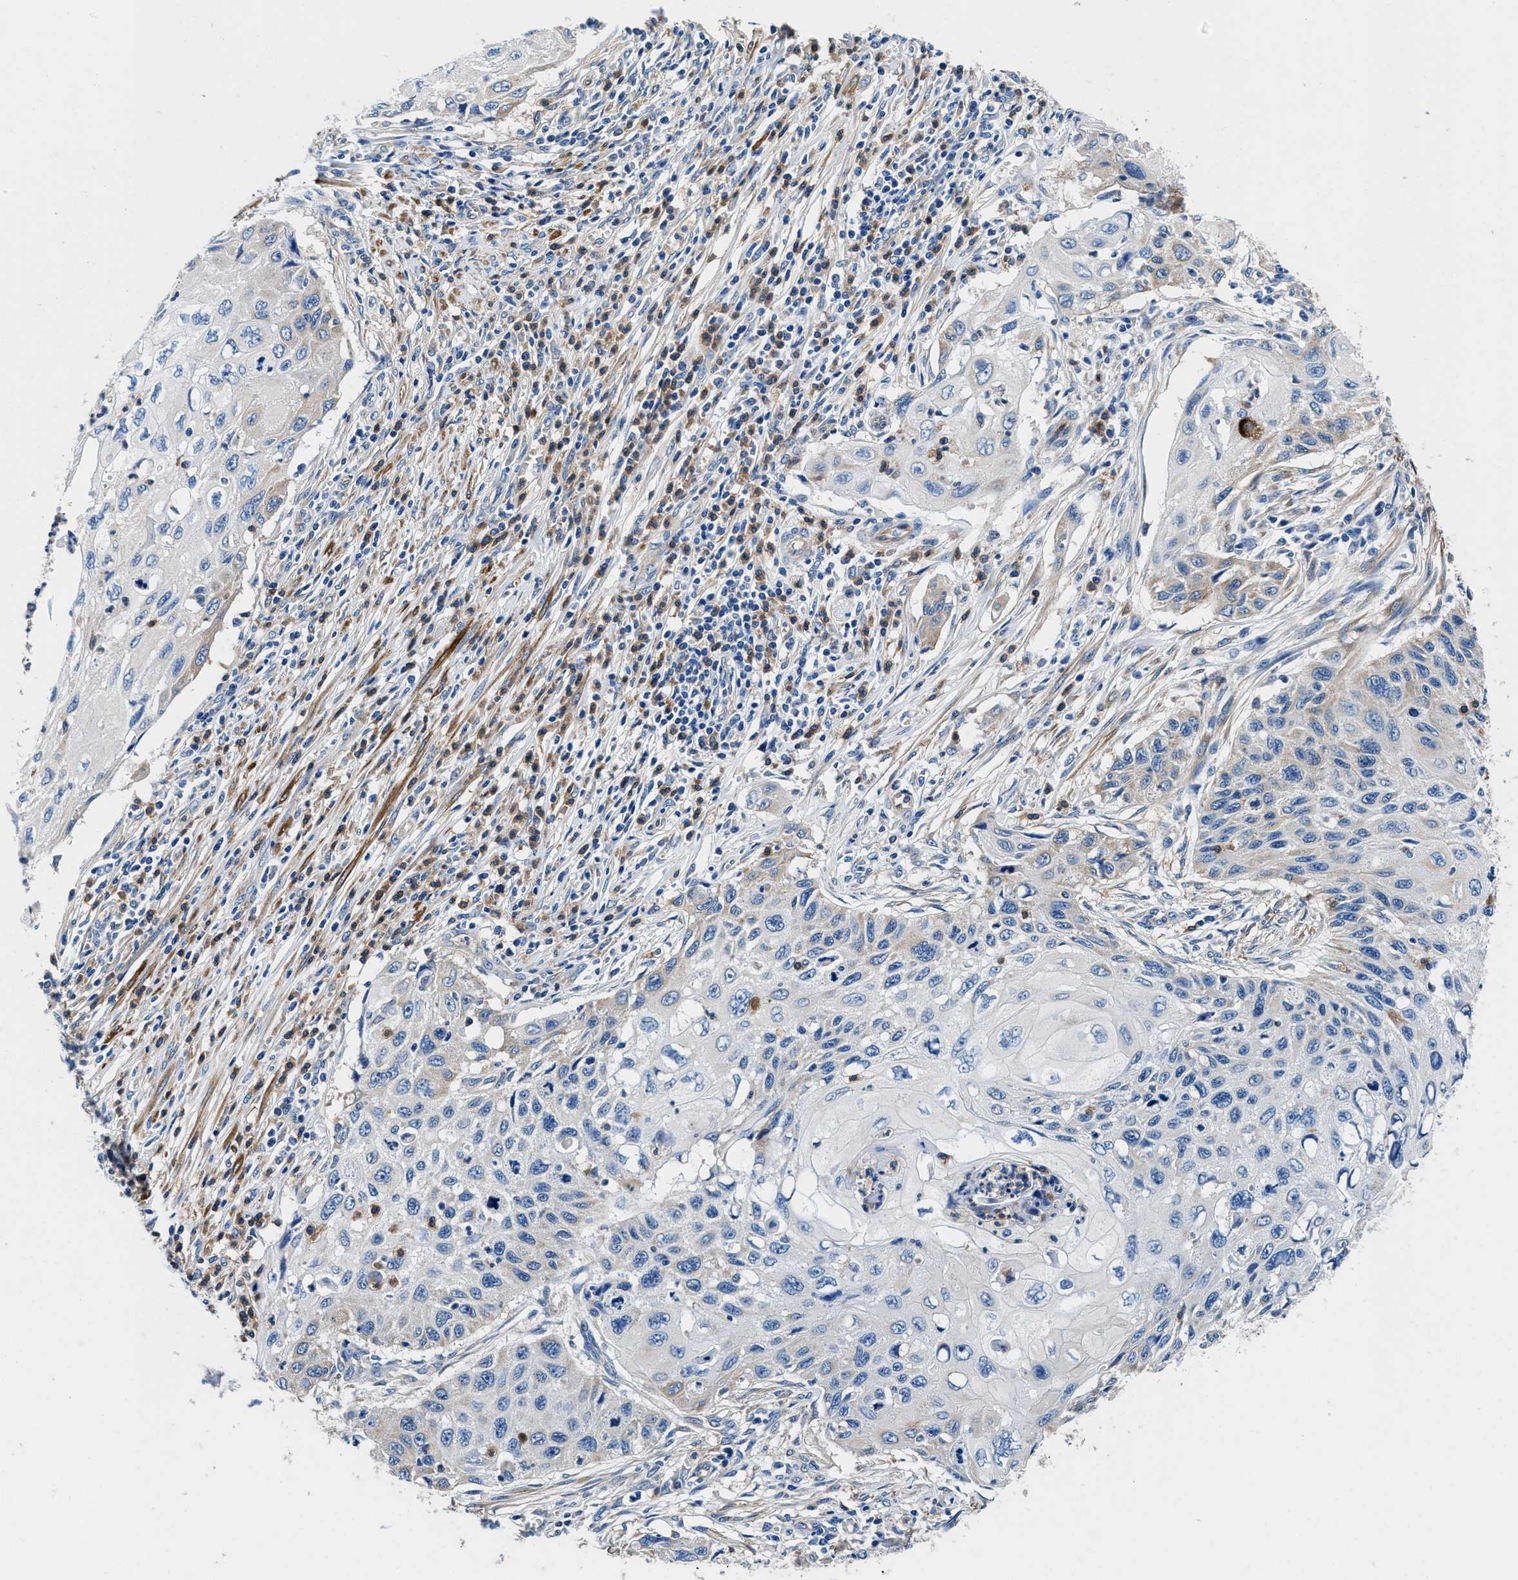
{"staining": {"intensity": "negative", "quantity": "none", "location": "none"}, "tissue": "cervical cancer", "cell_type": "Tumor cells", "image_type": "cancer", "snomed": [{"axis": "morphology", "description": "Squamous cell carcinoma, NOS"}, {"axis": "topography", "description": "Cervix"}], "caption": "This is a photomicrograph of immunohistochemistry staining of cervical cancer, which shows no staining in tumor cells.", "gene": "NEU1", "patient": {"sex": "female", "age": 70}}